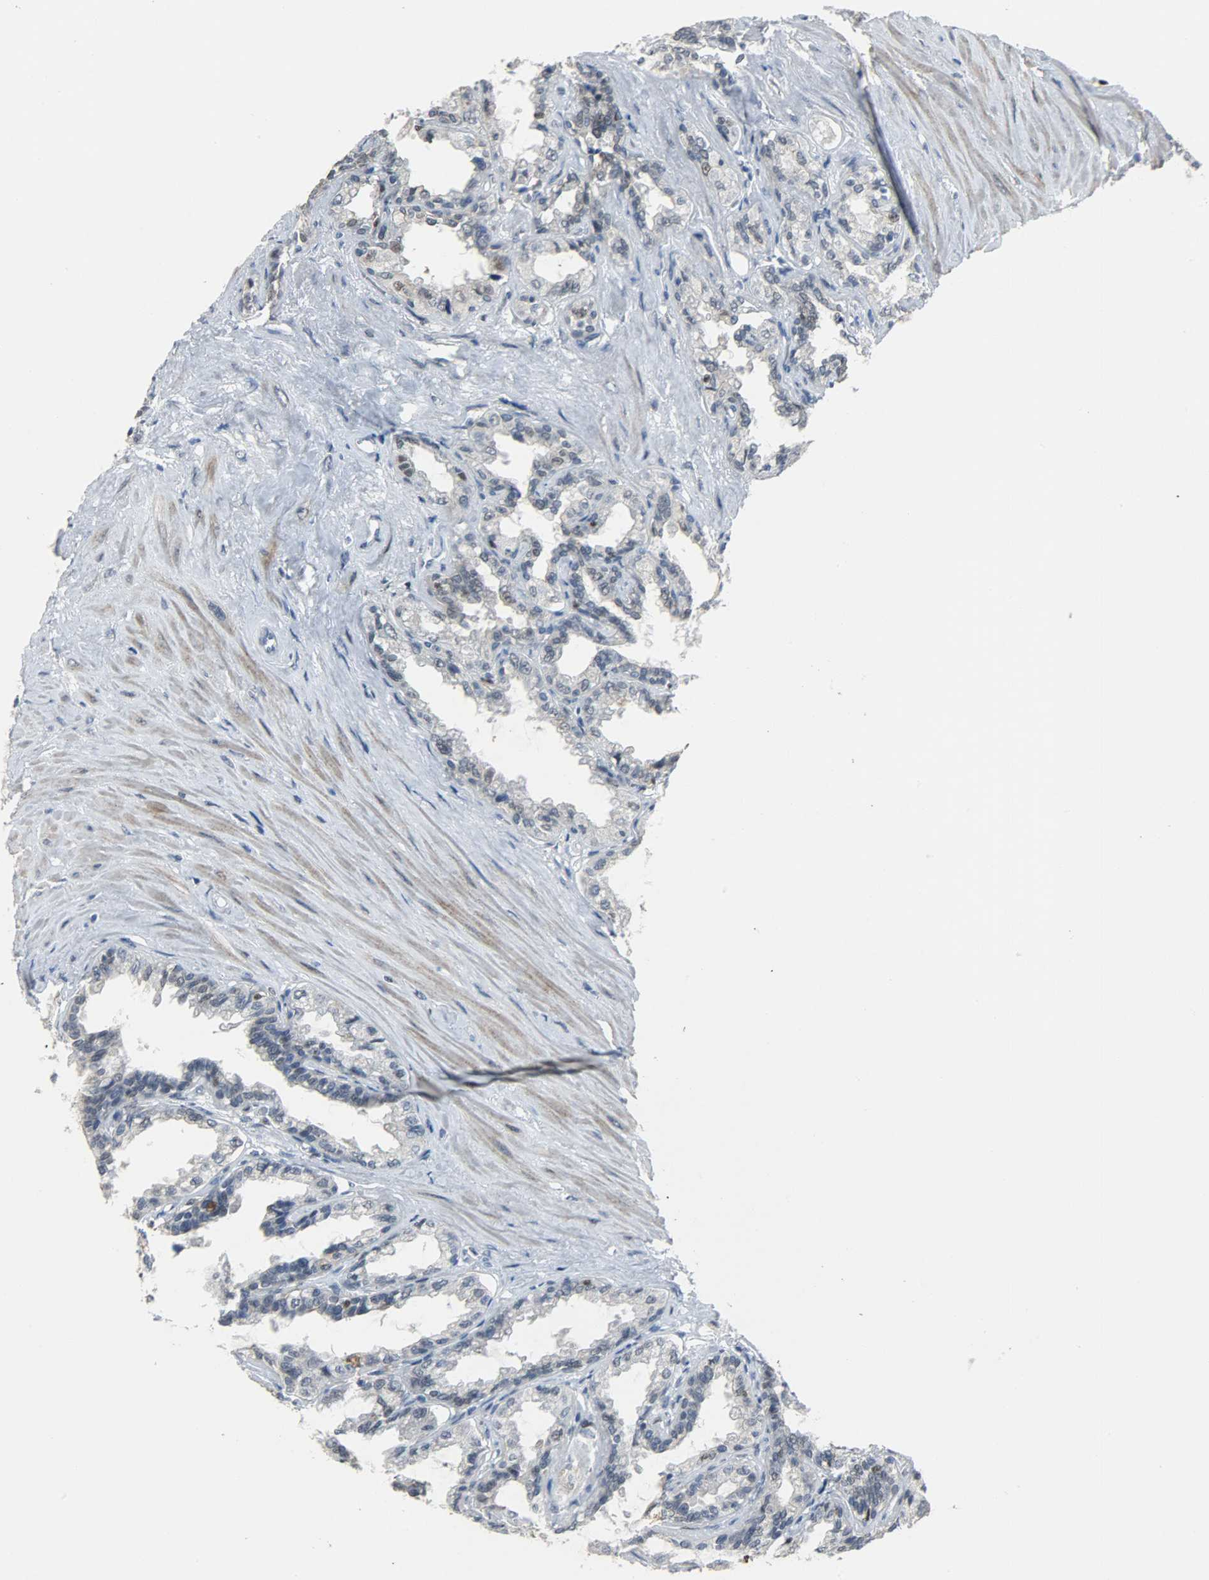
{"staining": {"intensity": "negative", "quantity": "none", "location": "none"}, "tissue": "seminal vesicle", "cell_type": "Glandular cells", "image_type": "normal", "snomed": [{"axis": "morphology", "description": "Normal tissue, NOS"}, {"axis": "morphology", "description": "Inflammation, NOS"}, {"axis": "topography", "description": "Urinary bladder"}, {"axis": "topography", "description": "Prostate"}, {"axis": "topography", "description": "Seminal veicle"}], "caption": "Immunohistochemistry (IHC) micrograph of unremarkable seminal vesicle stained for a protein (brown), which exhibits no expression in glandular cells. Nuclei are stained in blue.", "gene": "PPARG", "patient": {"sex": "male", "age": 82}}